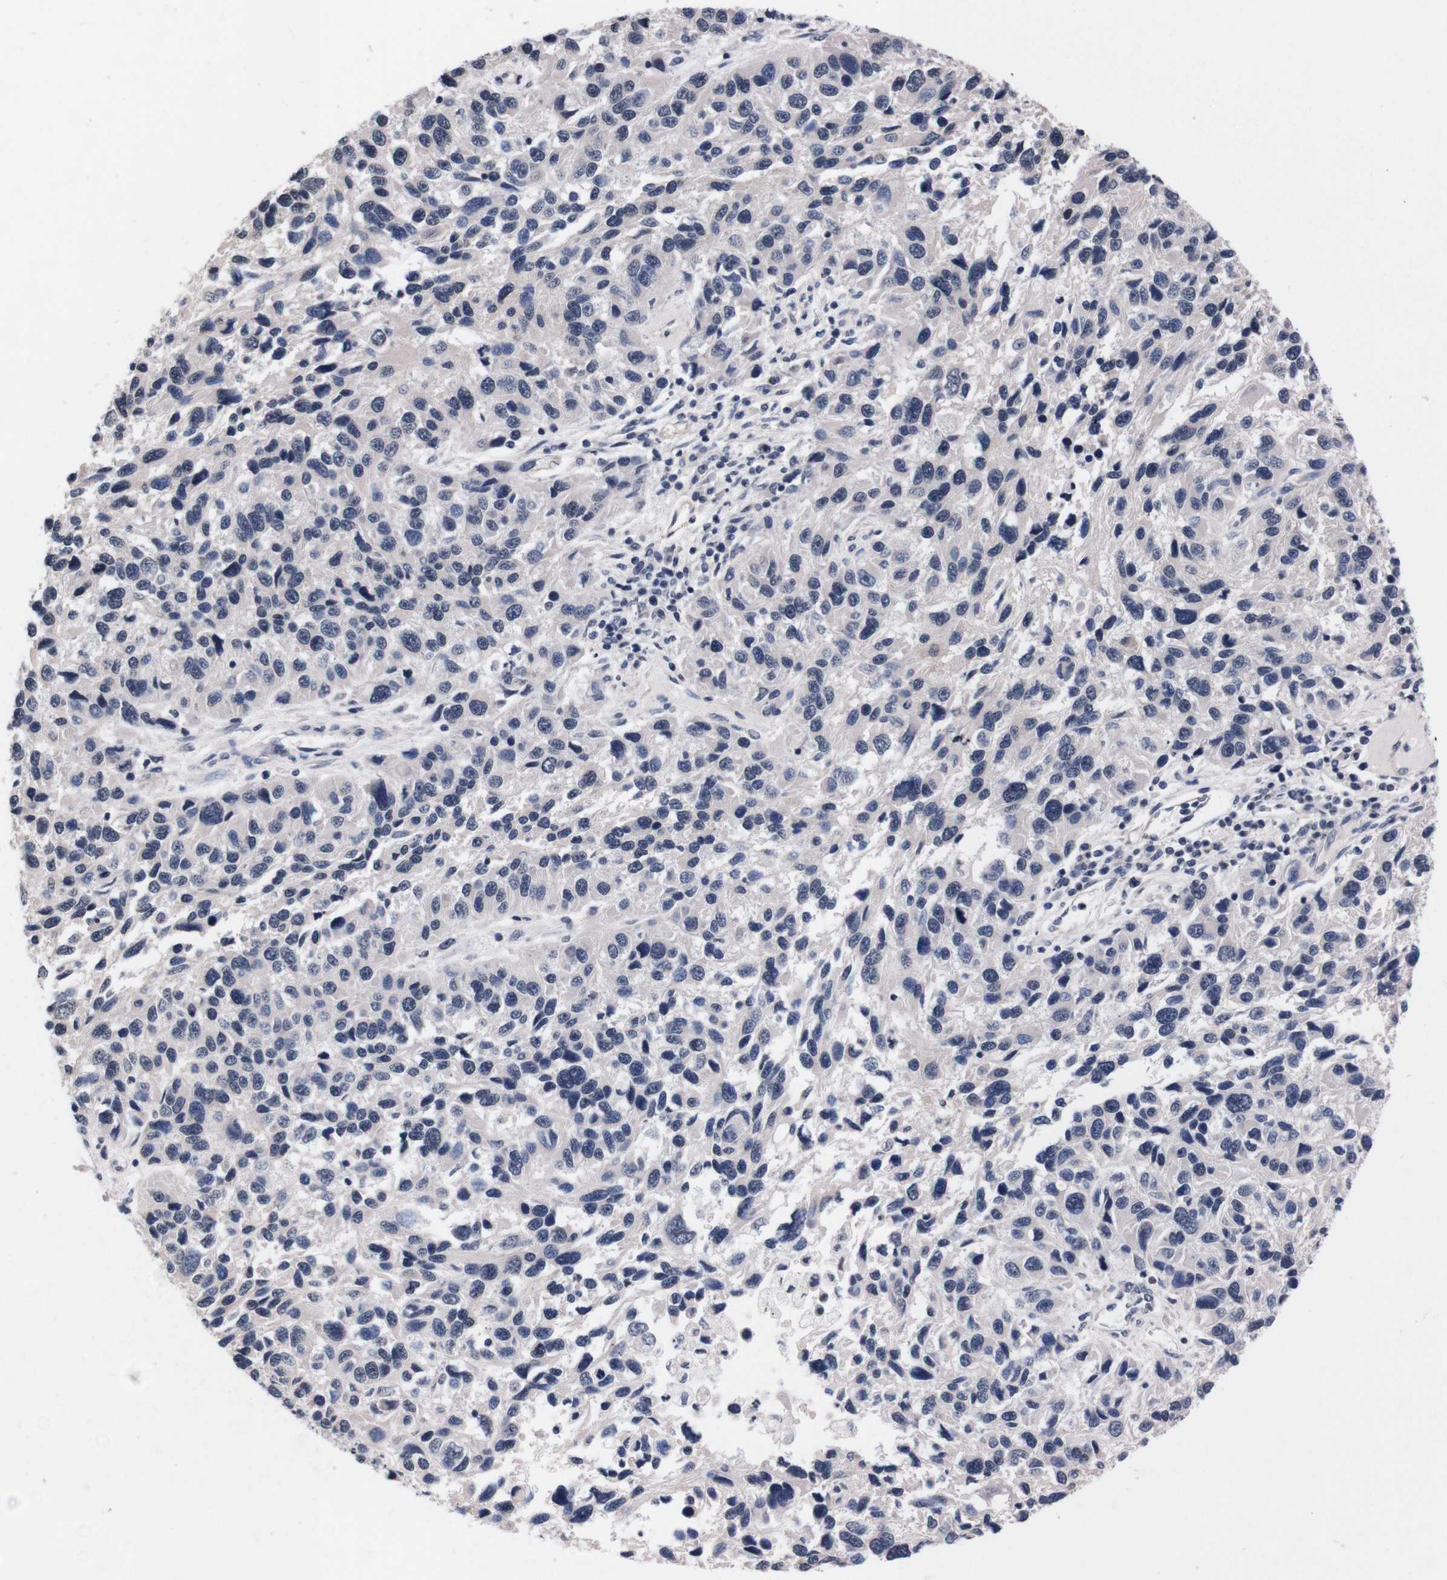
{"staining": {"intensity": "negative", "quantity": "none", "location": "none"}, "tissue": "melanoma", "cell_type": "Tumor cells", "image_type": "cancer", "snomed": [{"axis": "morphology", "description": "Malignant melanoma, NOS"}, {"axis": "topography", "description": "Skin"}], "caption": "Tumor cells show no significant protein staining in malignant melanoma. Brightfield microscopy of IHC stained with DAB (brown) and hematoxylin (blue), captured at high magnification.", "gene": "TNFRSF21", "patient": {"sex": "male", "age": 53}}